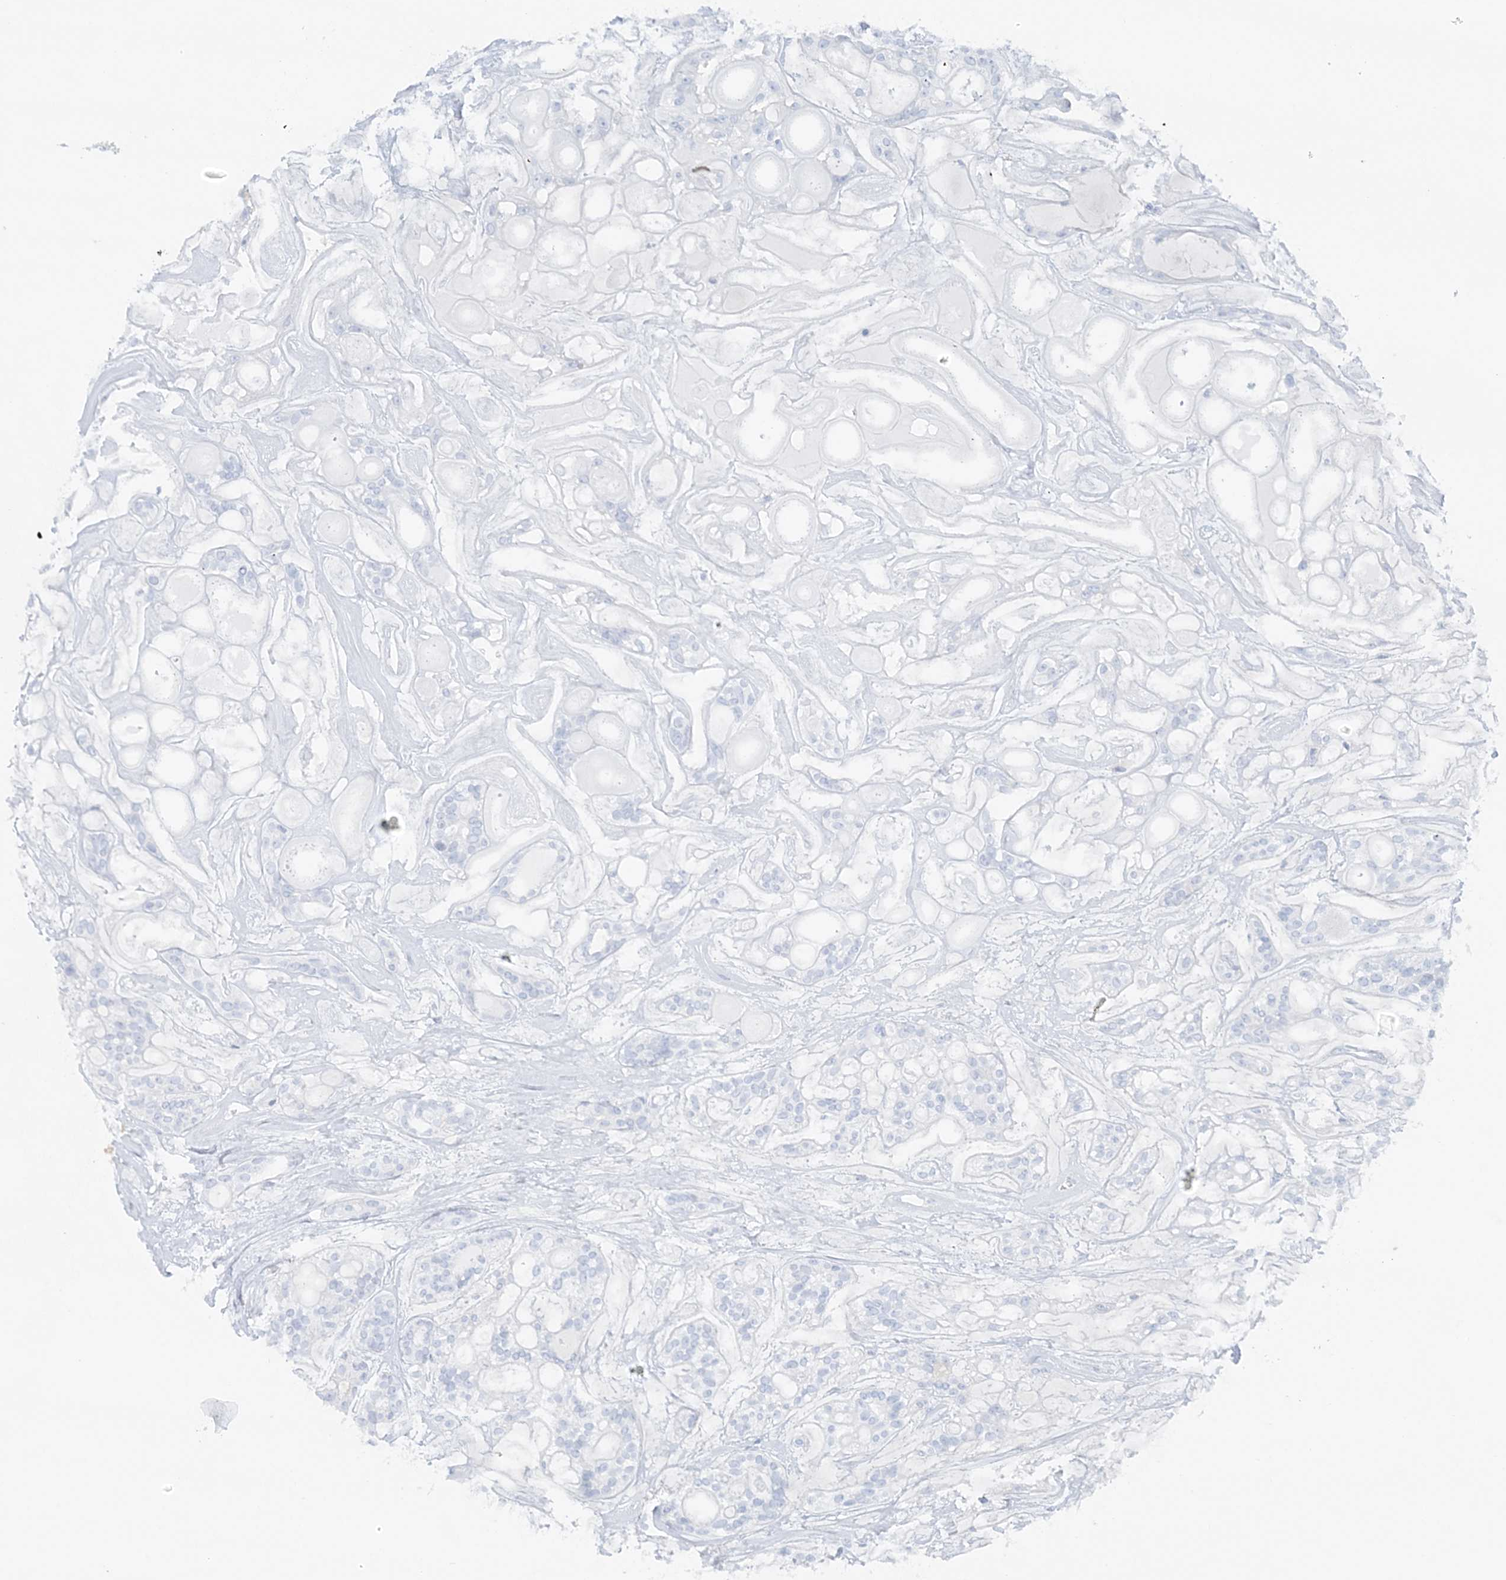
{"staining": {"intensity": "negative", "quantity": "none", "location": "none"}, "tissue": "head and neck cancer", "cell_type": "Tumor cells", "image_type": "cancer", "snomed": [{"axis": "morphology", "description": "Adenocarcinoma, NOS"}, {"axis": "topography", "description": "Head-Neck"}], "caption": "Immunohistochemistry photomicrograph of neoplastic tissue: adenocarcinoma (head and neck) stained with DAB (3,3'-diaminobenzidine) demonstrates no significant protein expression in tumor cells.", "gene": "ATP11A", "patient": {"sex": "male", "age": 66}}